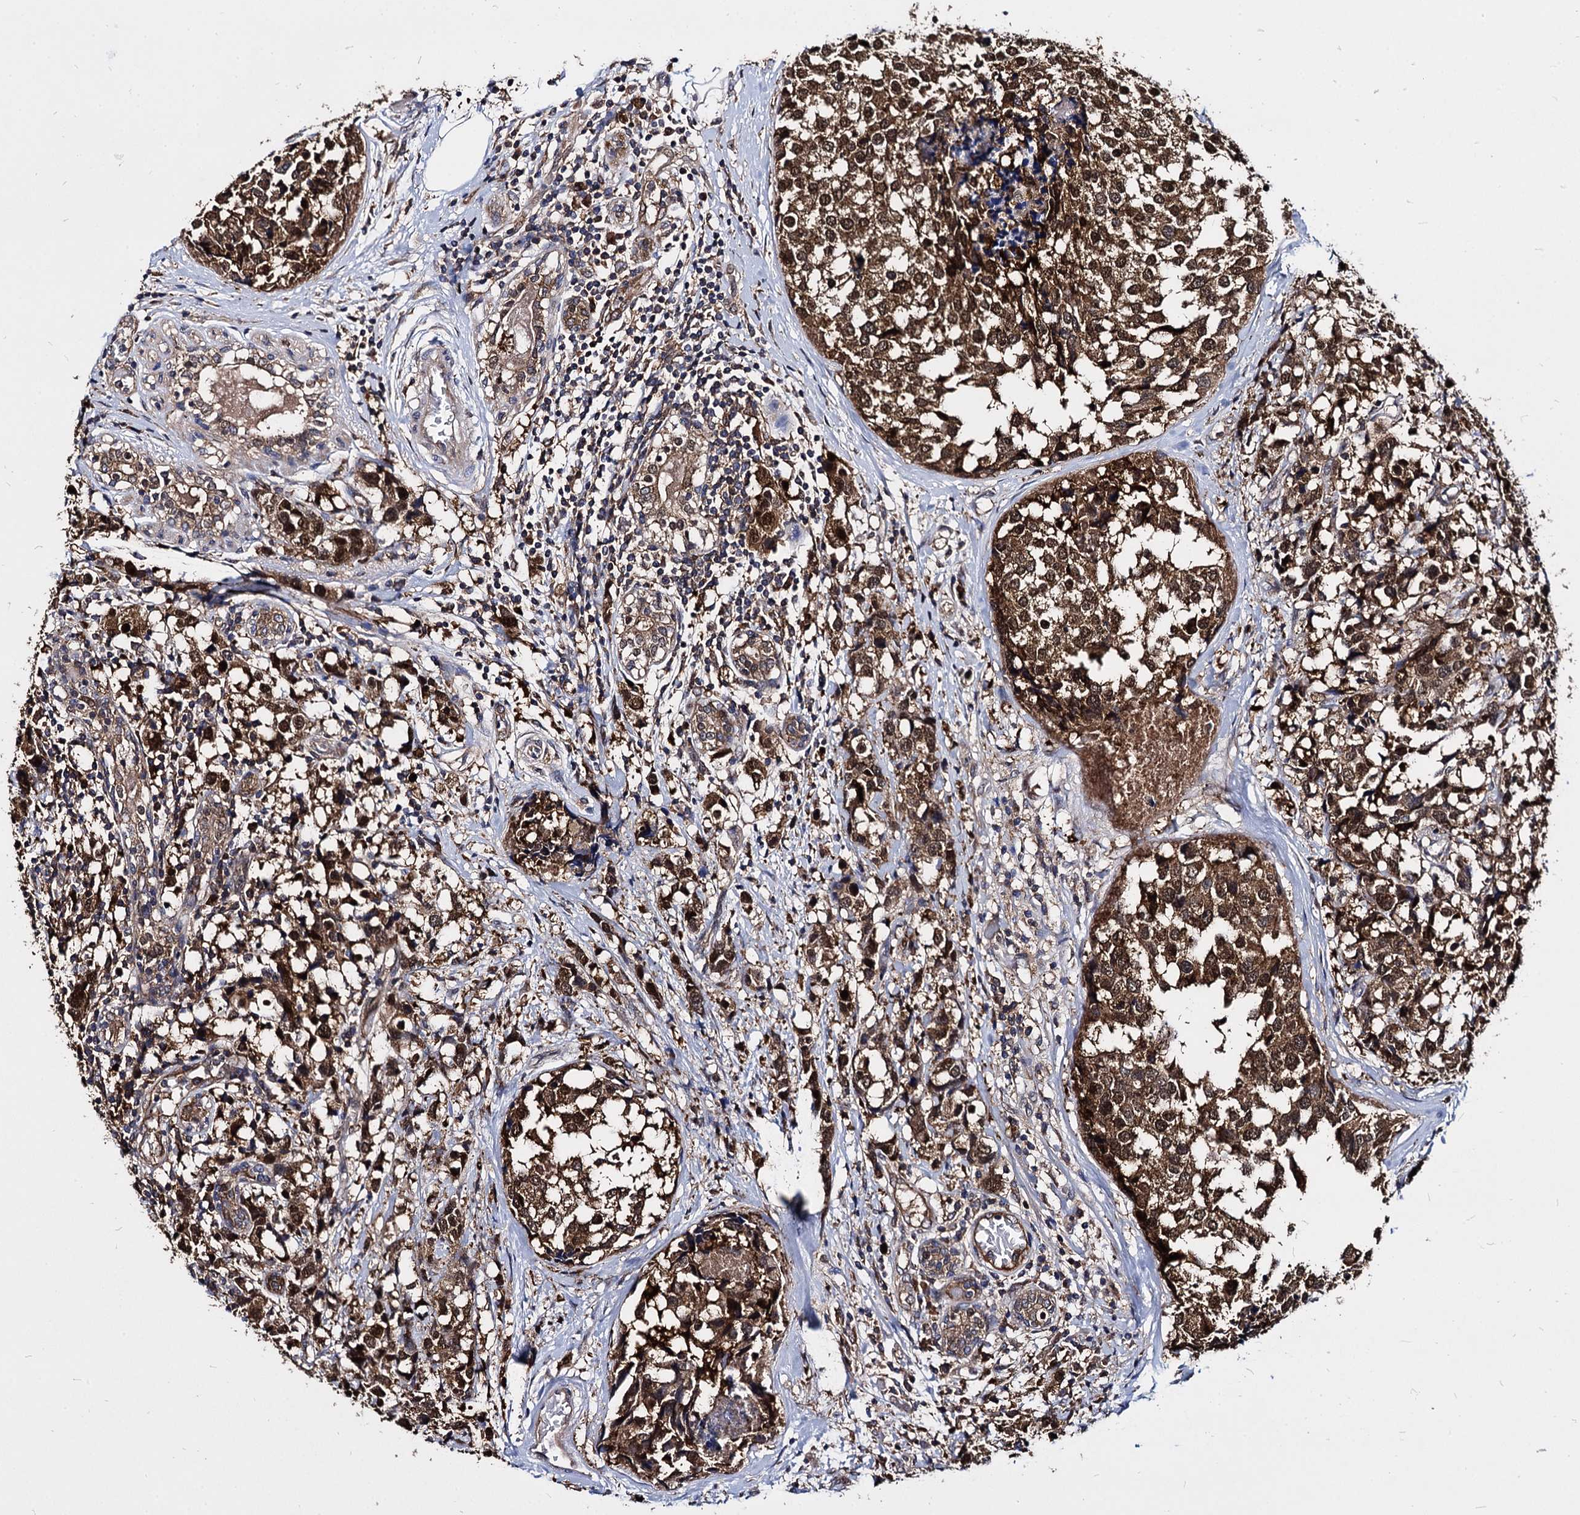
{"staining": {"intensity": "strong", "quantity": ">75%", "location": "cytoplasmic/membranous,nuclear"}, "tissue": "breast cancer", "cell_type": "Tumor cells", "image_type": "cancer", "snomed": [{"axis": "morphology", "description": "Lobular carcinoma"}, {"axis": "topography", "description": "Breast"}], "caption": "An immunohistochemistry histopathology image of tumor tissue is shown. Protein staining in brown highlights strong cytoplasmic/membranous and nuclear positivity in breast lobular carcinoma within tumor cells. (Brightfield microscopy of DAB IHC at high magnification).", "gene": "NME1", "patient": {"sex": "female", "age": 59}}